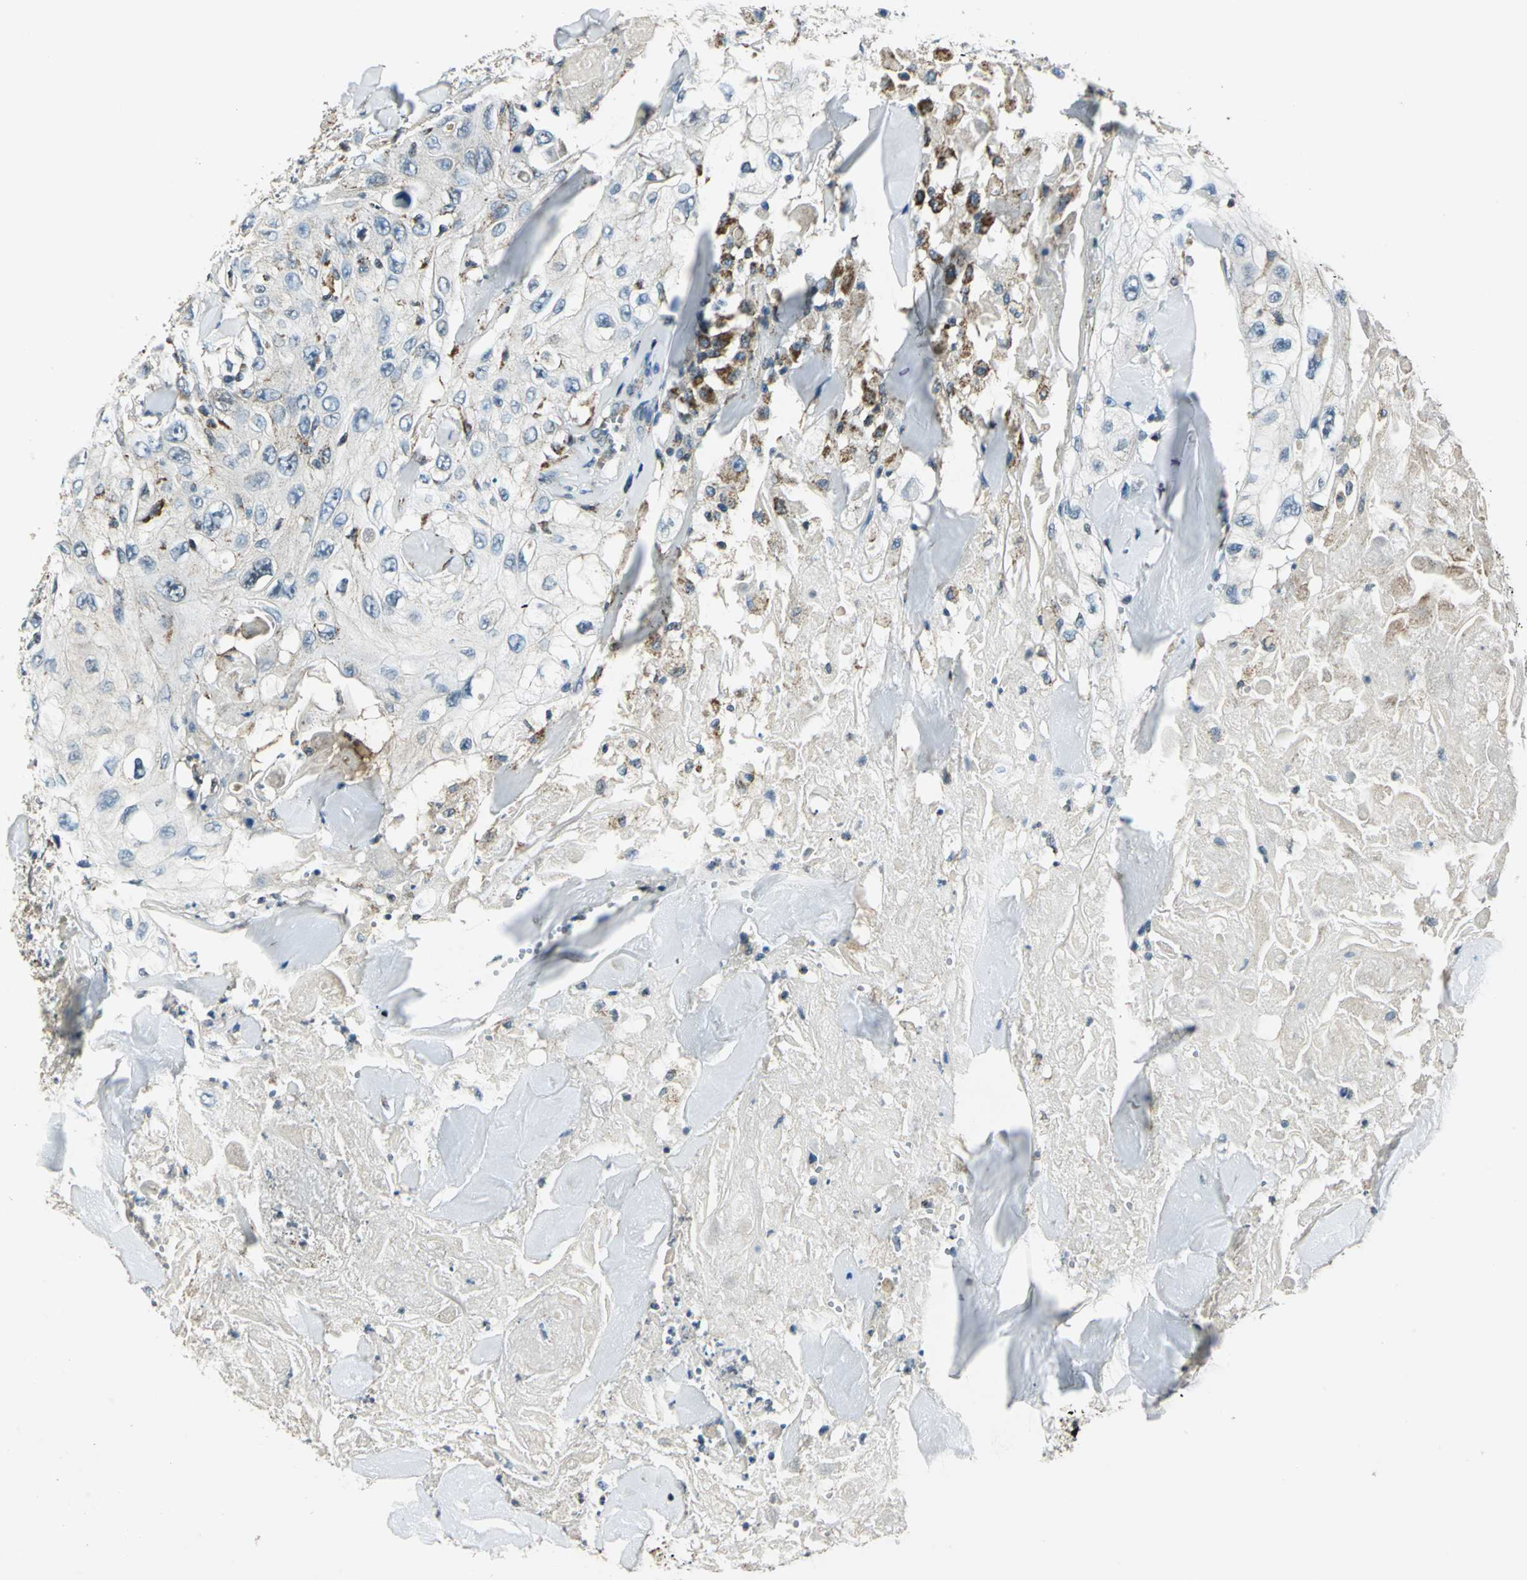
{"staining": {"intensity": "weak", "quantity": "<25%", "location": "cytoplasmic/membranous"}, "tissue": "skin cancer", "cell_type": "Tumor cells", "image_type": "cancer", "snomed": [{"axis": "morphology", "description": "Squamous cell carcinoma, NOS"}, {"axis": "topography", "description": "Skin"}], "caption": "A photomicrograph of human skin squamous cell carcinoma is negative for staining in tumor cells.", "gene": "NUDT2", "patient": {"sex": "male", "age": 86}}